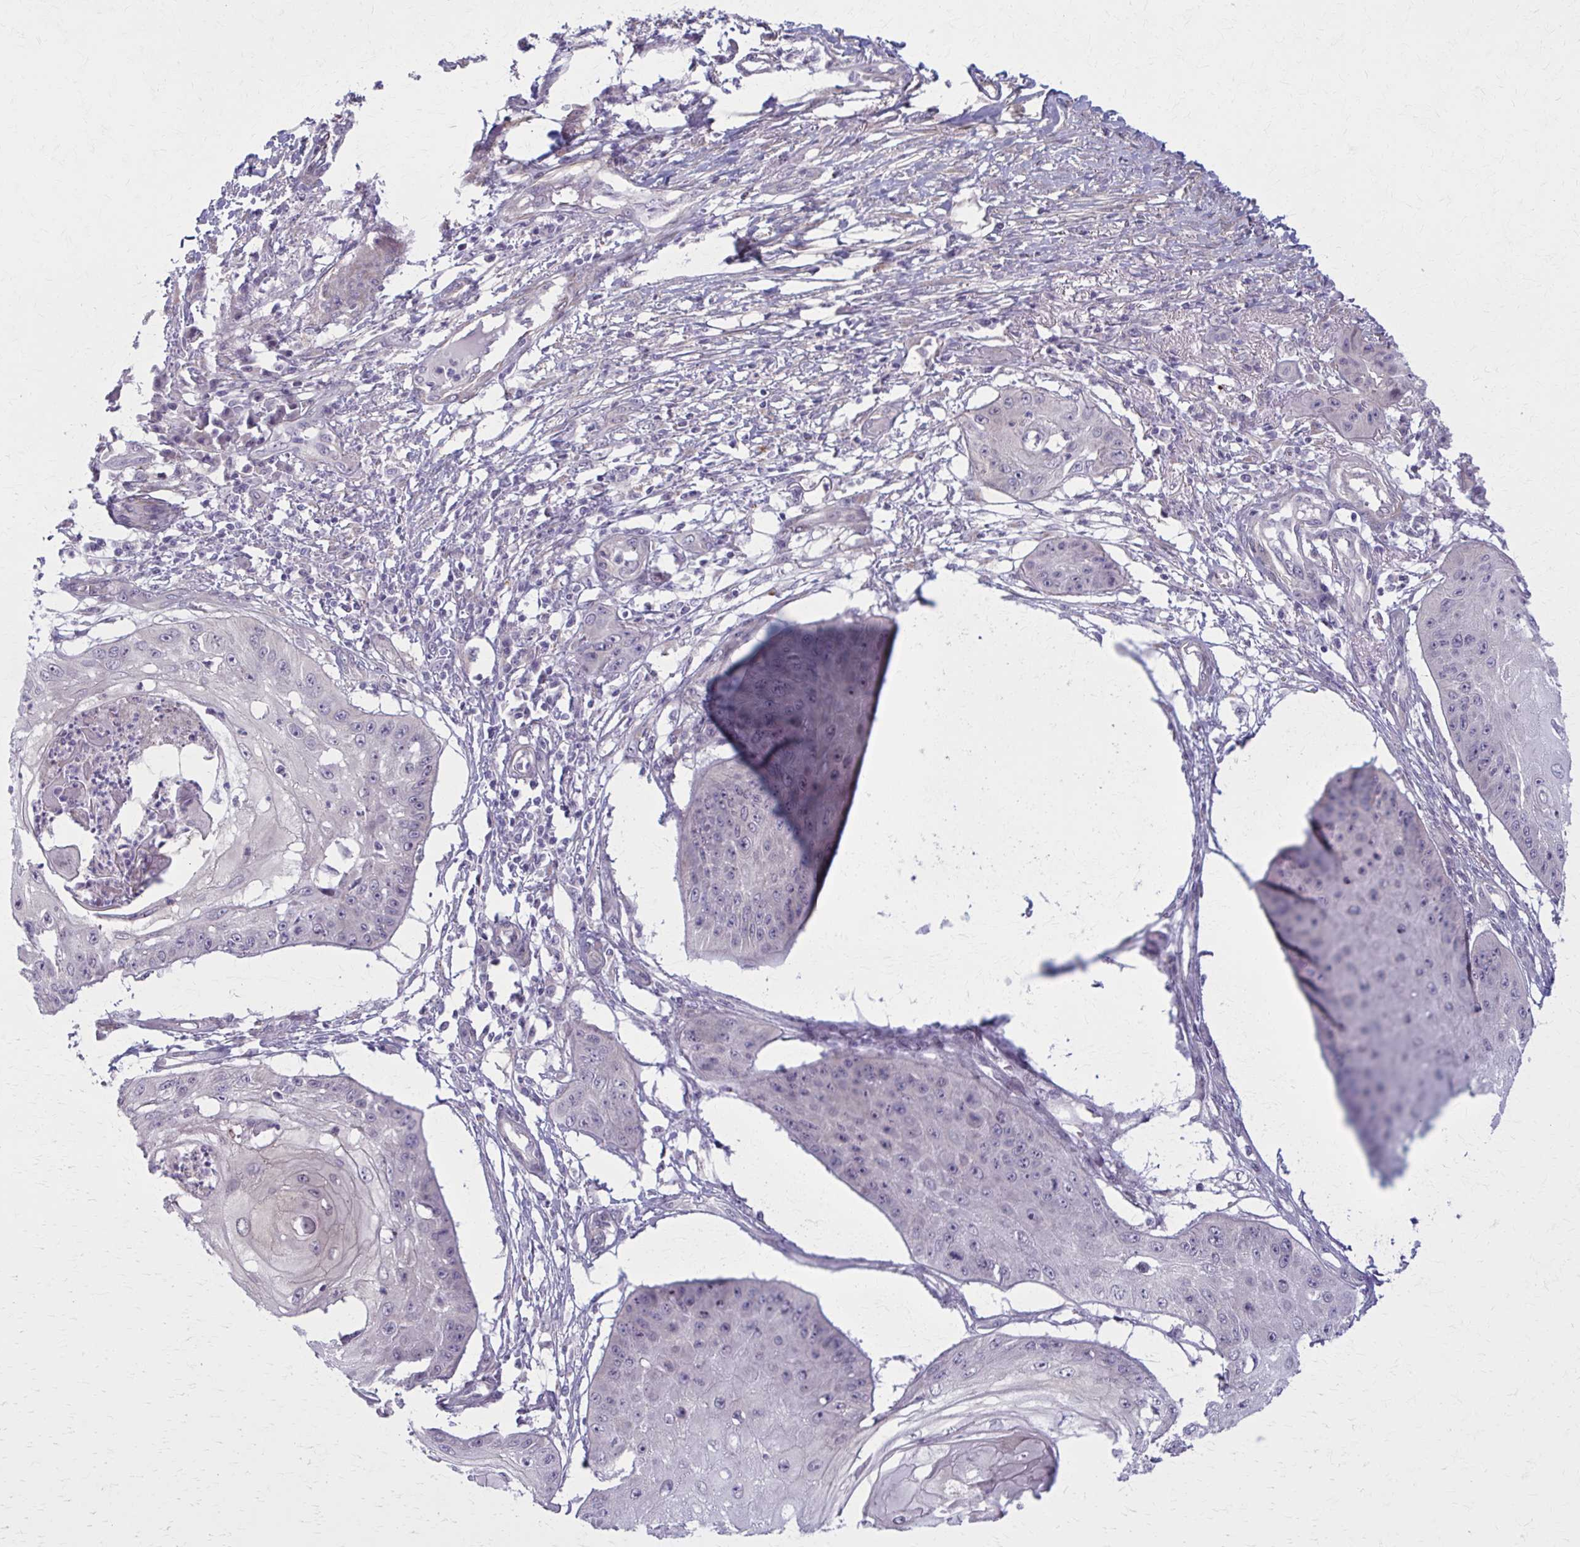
{"staining": {"intensity": "negative", "quantity": "none", "location": "none"}, "tissue": "skin cancer", "cell_type": "Tumor cells", "image_type": "cancer", "snomed": [{"axis": "morphology", "description": "Squamous cell carcinoma, NOS"}, {"axis": "topography", "description": "Skin"}], "caption": "There is no significant expression in tumor cells of skin cancer (squamous cell carcinoma).", "gene": "NUMBL", "patient": {"sex": "male", "age": 70}}